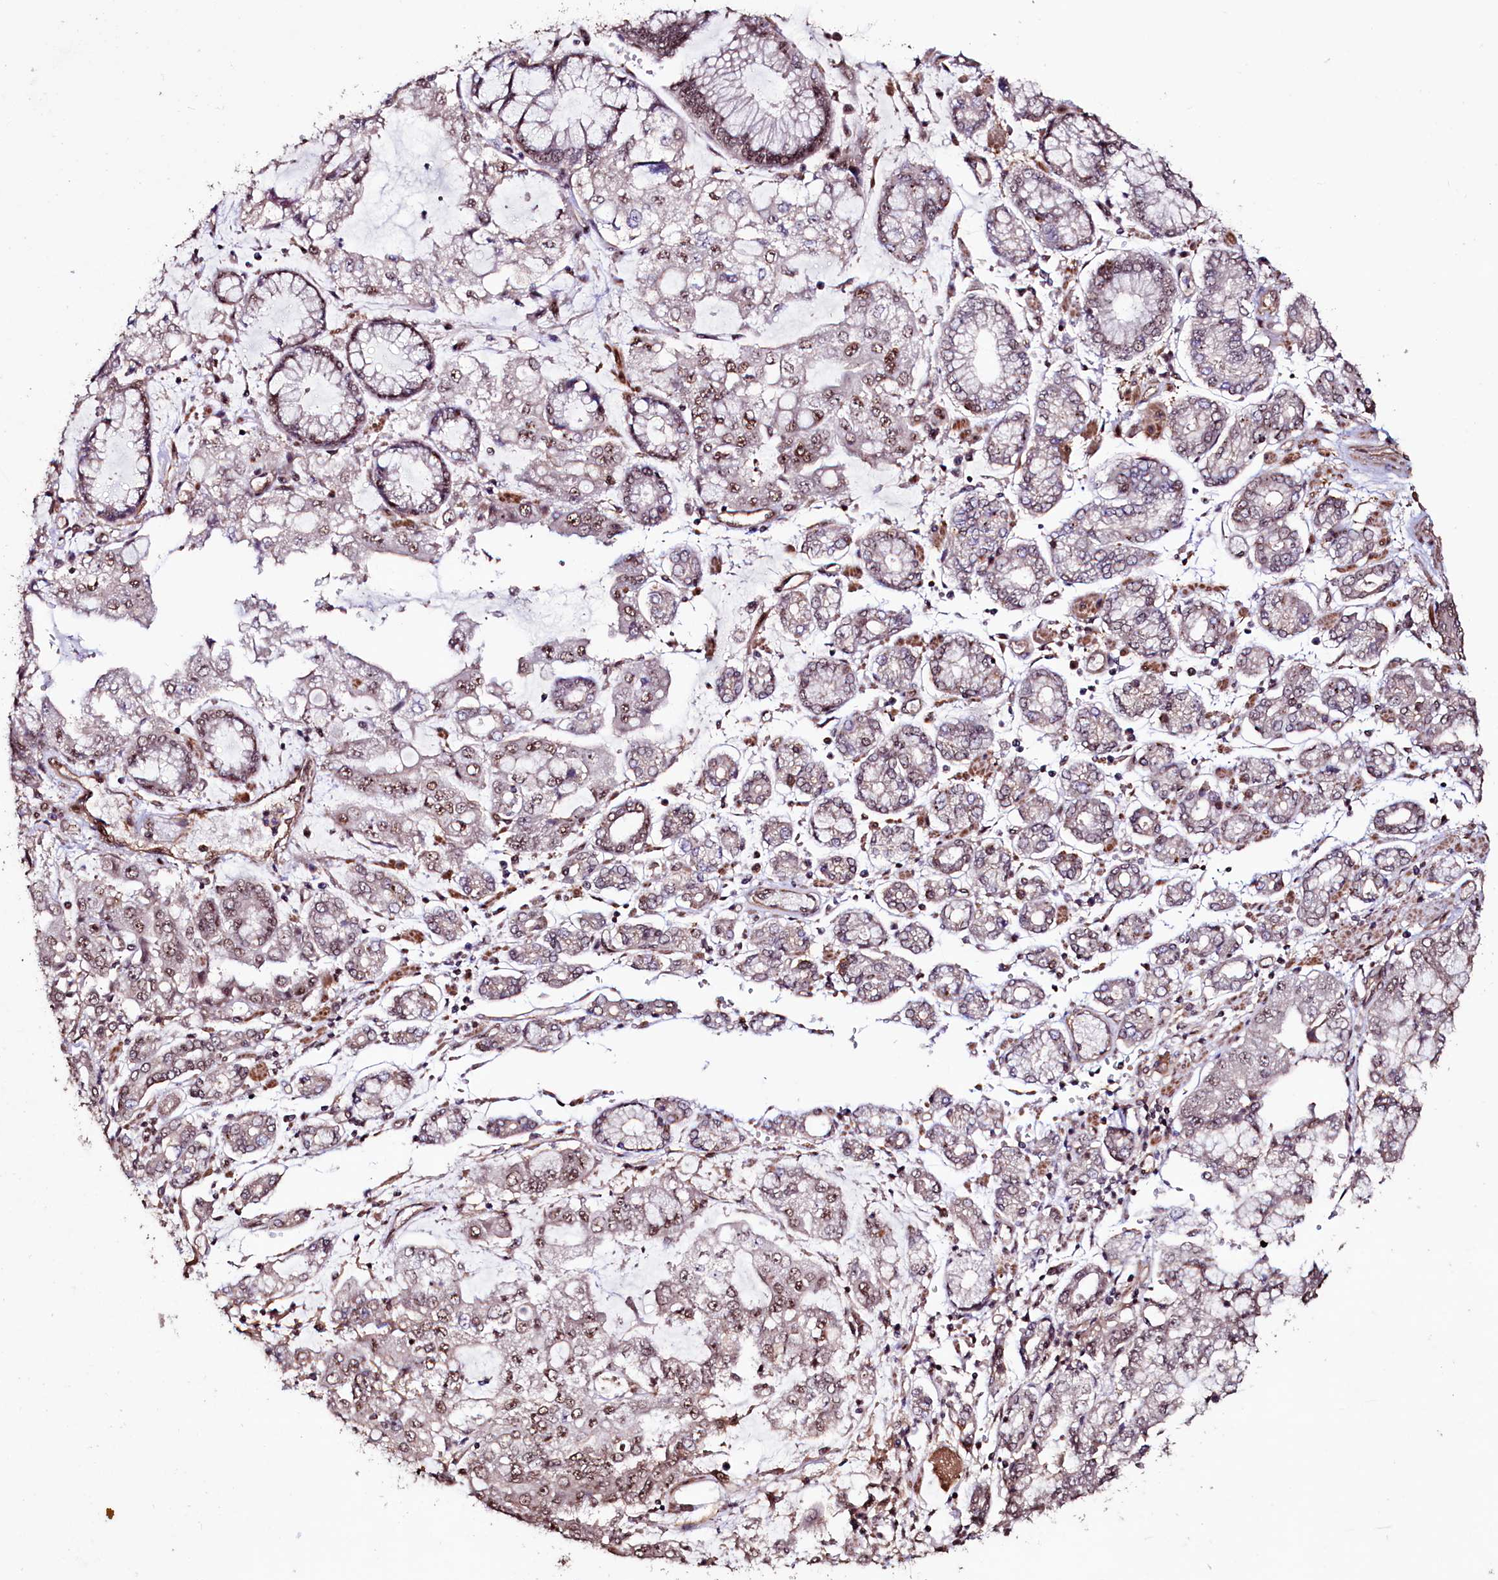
{"staining": {"intensity": "weak", "quantity": "25%-75%", "location": "nuclear"}, "tissue": "stomach cancer", "cell_type": "Tumor cells", "image_type": "cancer", "snomed": [{"axis": "morphology", "description": "Adenocarcinoma, NOS"}, {"axis": "topography", "description": "Stomach"}], "caption": "DAB immunohistochemical staining of human adenocarcinoma (stomach) reveals weak nuclear protein positivity in approximately 25%-75% of tumor cells. (DAB IHC, brown staining for protein, blue staining for nuclei).", "gene": "SFSWAP", "patient": {"sex": "male", "age": 76}}